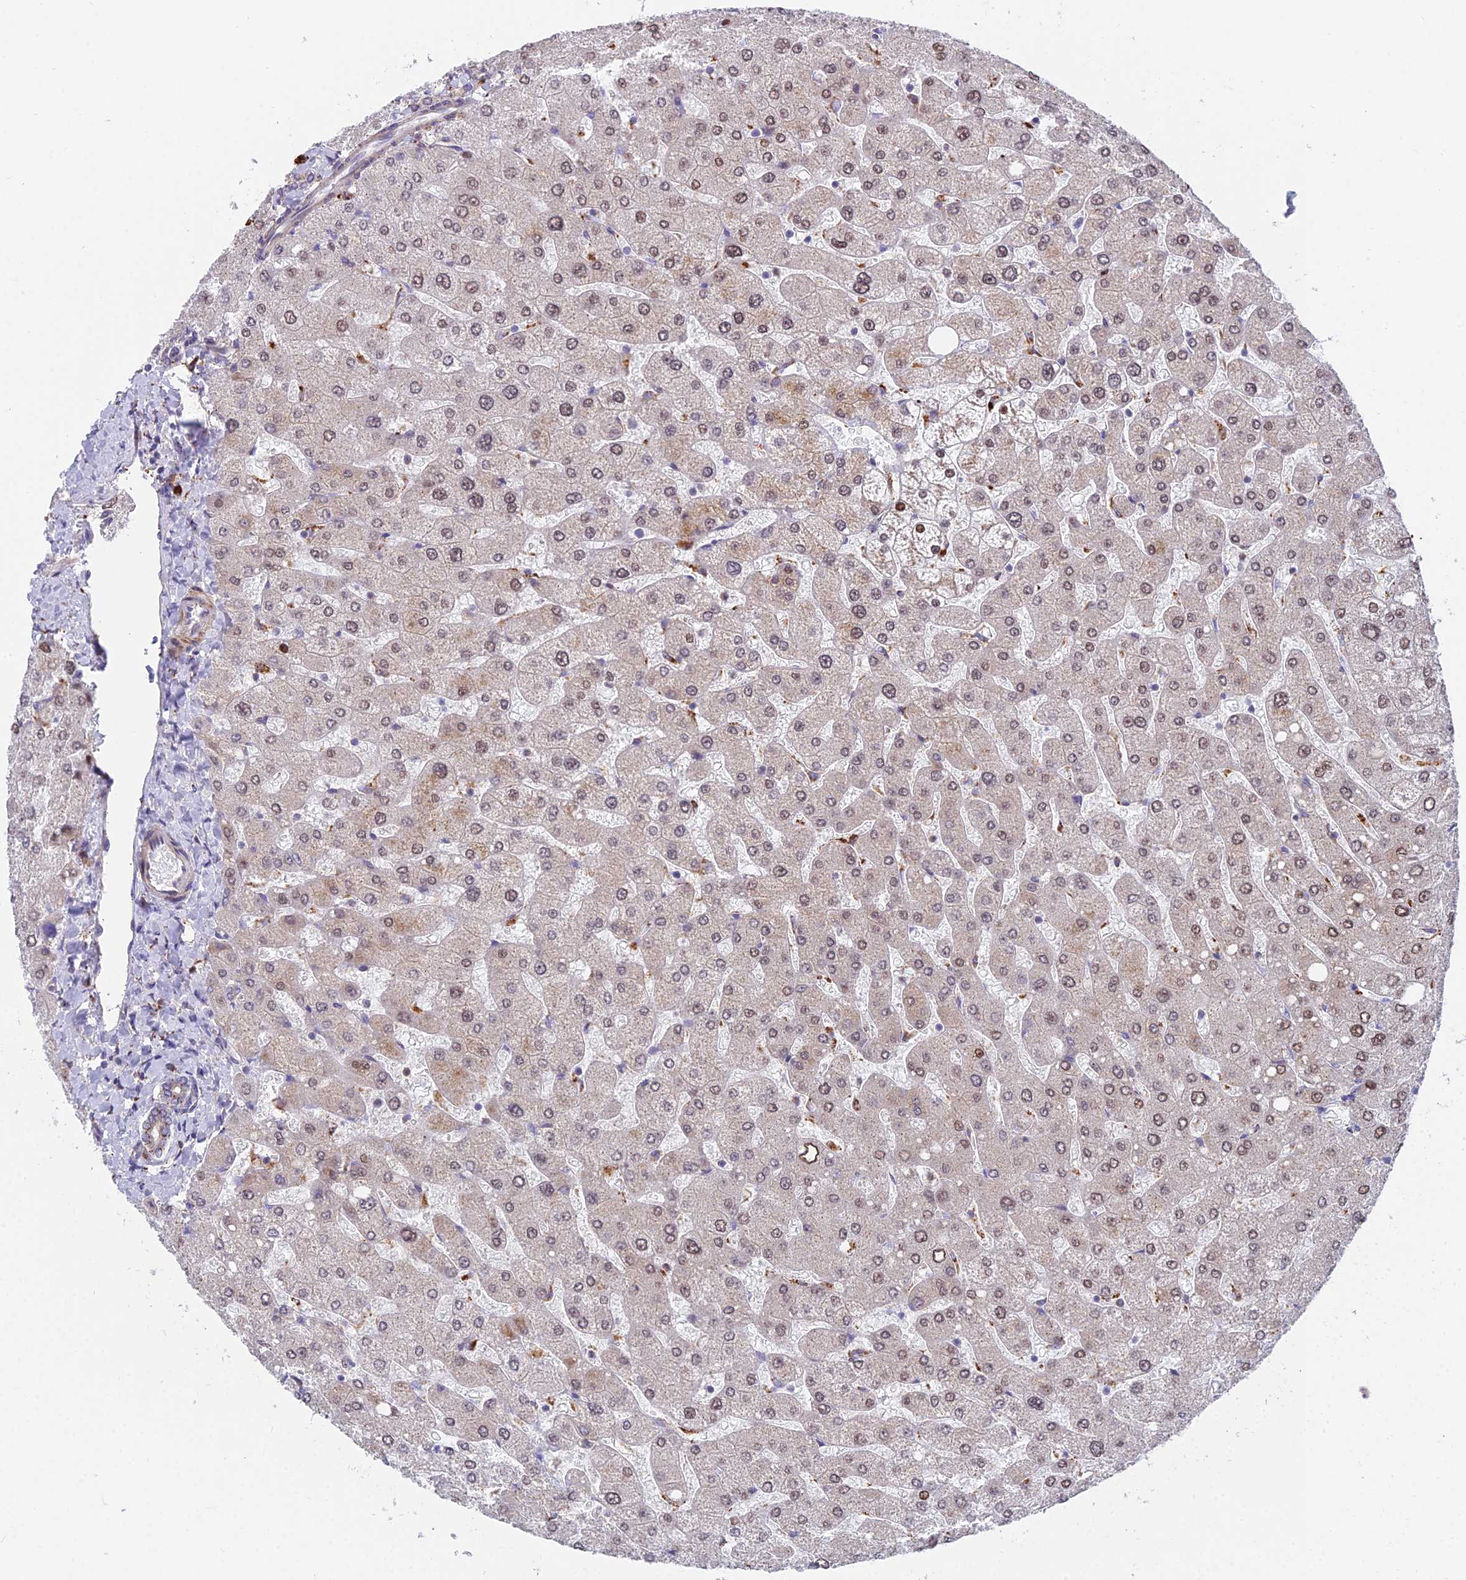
{"staining": {"intensity": "weak", "quantity": "<25%", "location": "cytoplasmic/membranous"}, "tissue": "liver", "cell_type": "Cholangiocytes", "image_type": "normal", "snomed": [{"axis": "morphology", "description": "Normal tissue, NOS"}, {"axis": "topography", "description": "Liver"}], "caption": "IHC photomicrograph of benign liver stained for a protein (brown), which shows no positivity in cholangiocytes. (Immunohistochemistry, brightfield microscopy, high magnification).", "gene": "TBC1D20", "patient": {"sex": "male", "age": 55}}